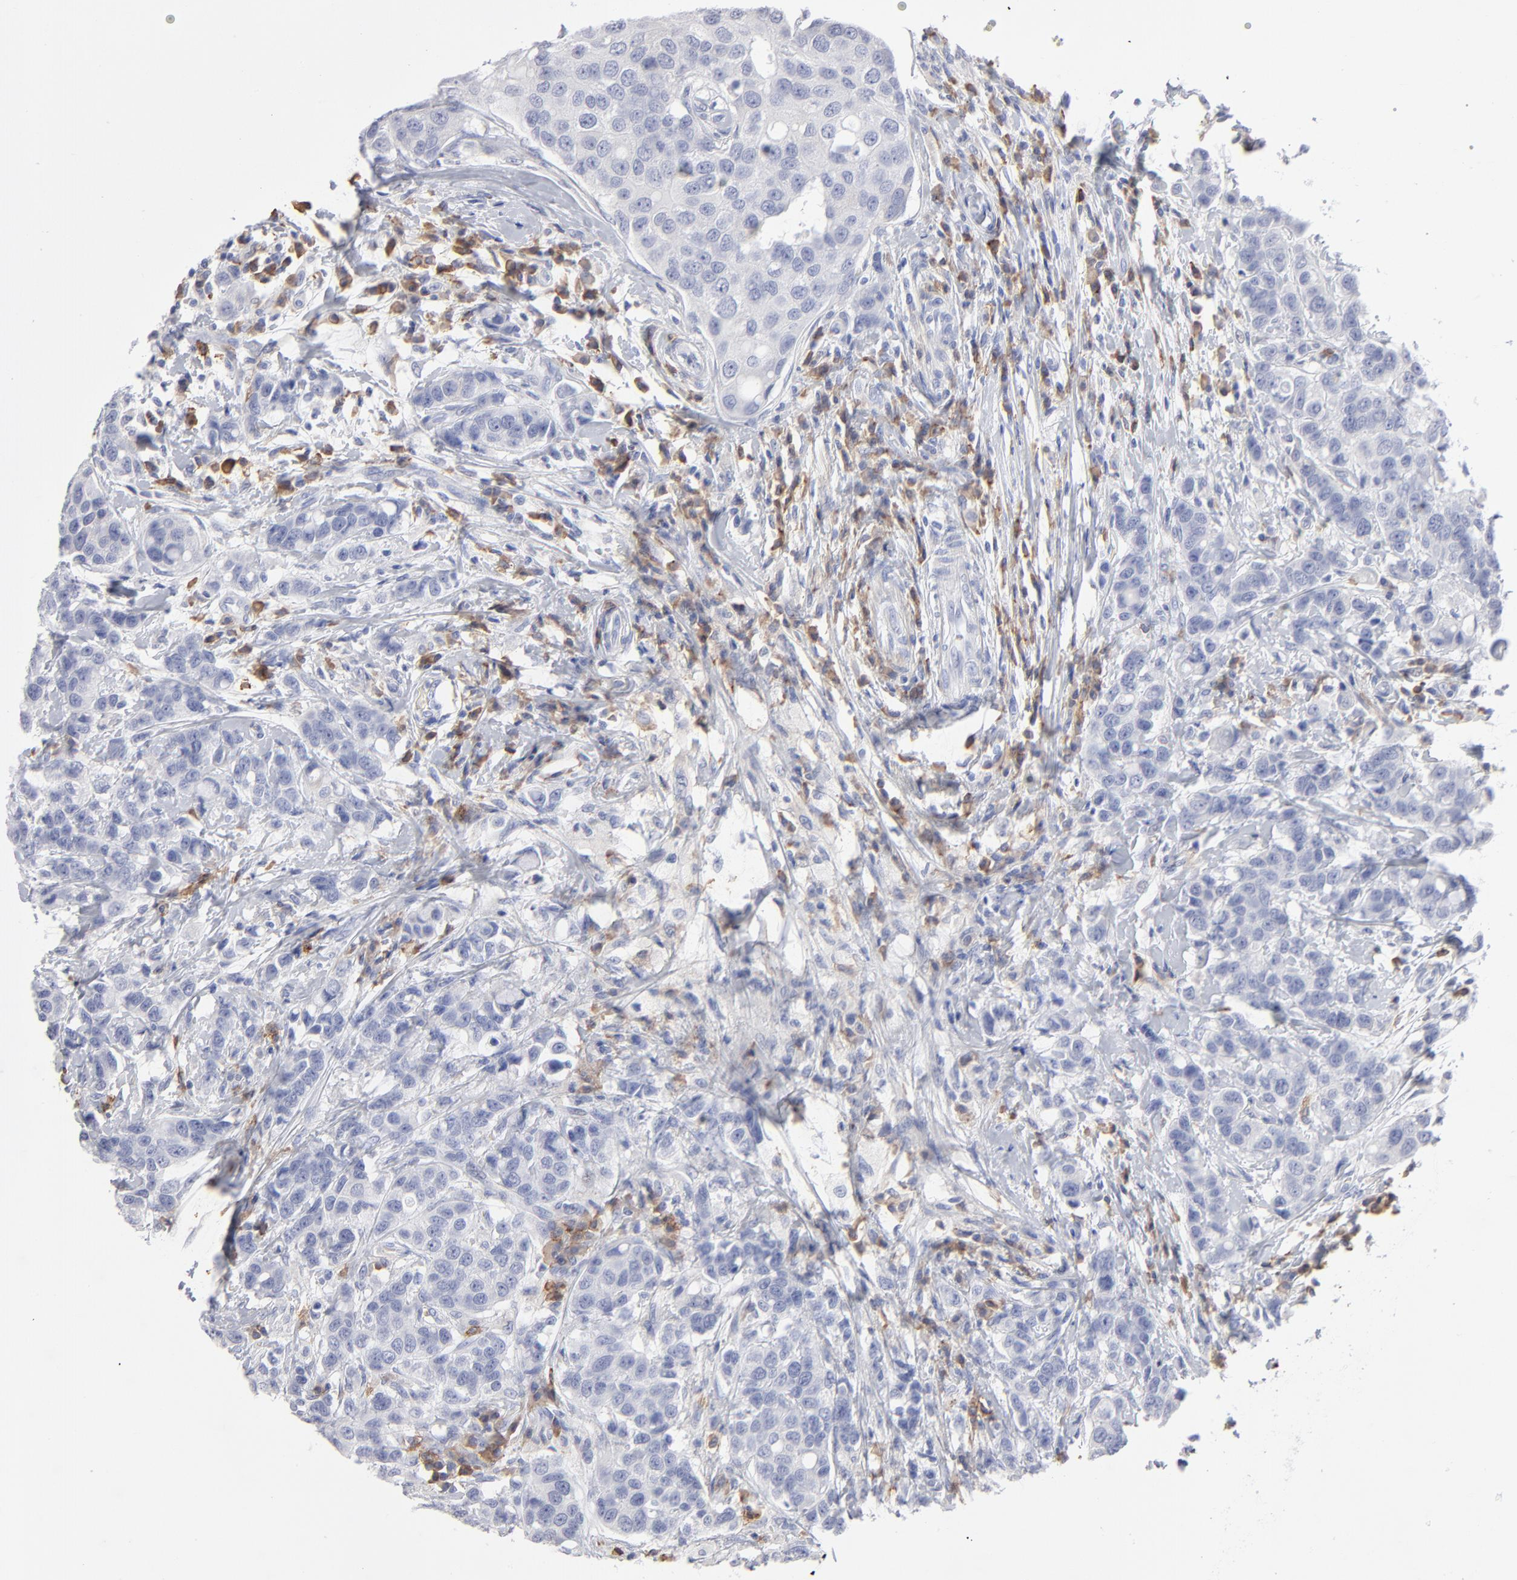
{"staining": {"intensity": "negative", "quantity": "none", "location": "none"}, "tissue": "breast cancer", "cell_type": "Tumor cells", "image_type": "cancer", "snomed": [{"axis": "morphology", "description": "Duct carcinoma"}, {"axis": "topography", "description": "Breast"}], "caption": "Human breast cancer stained for a protein using immunohistochemistry shows no expression in tumor cells.", "gene": "LAT2", "patient": {"sex": "female", "age": 27}}